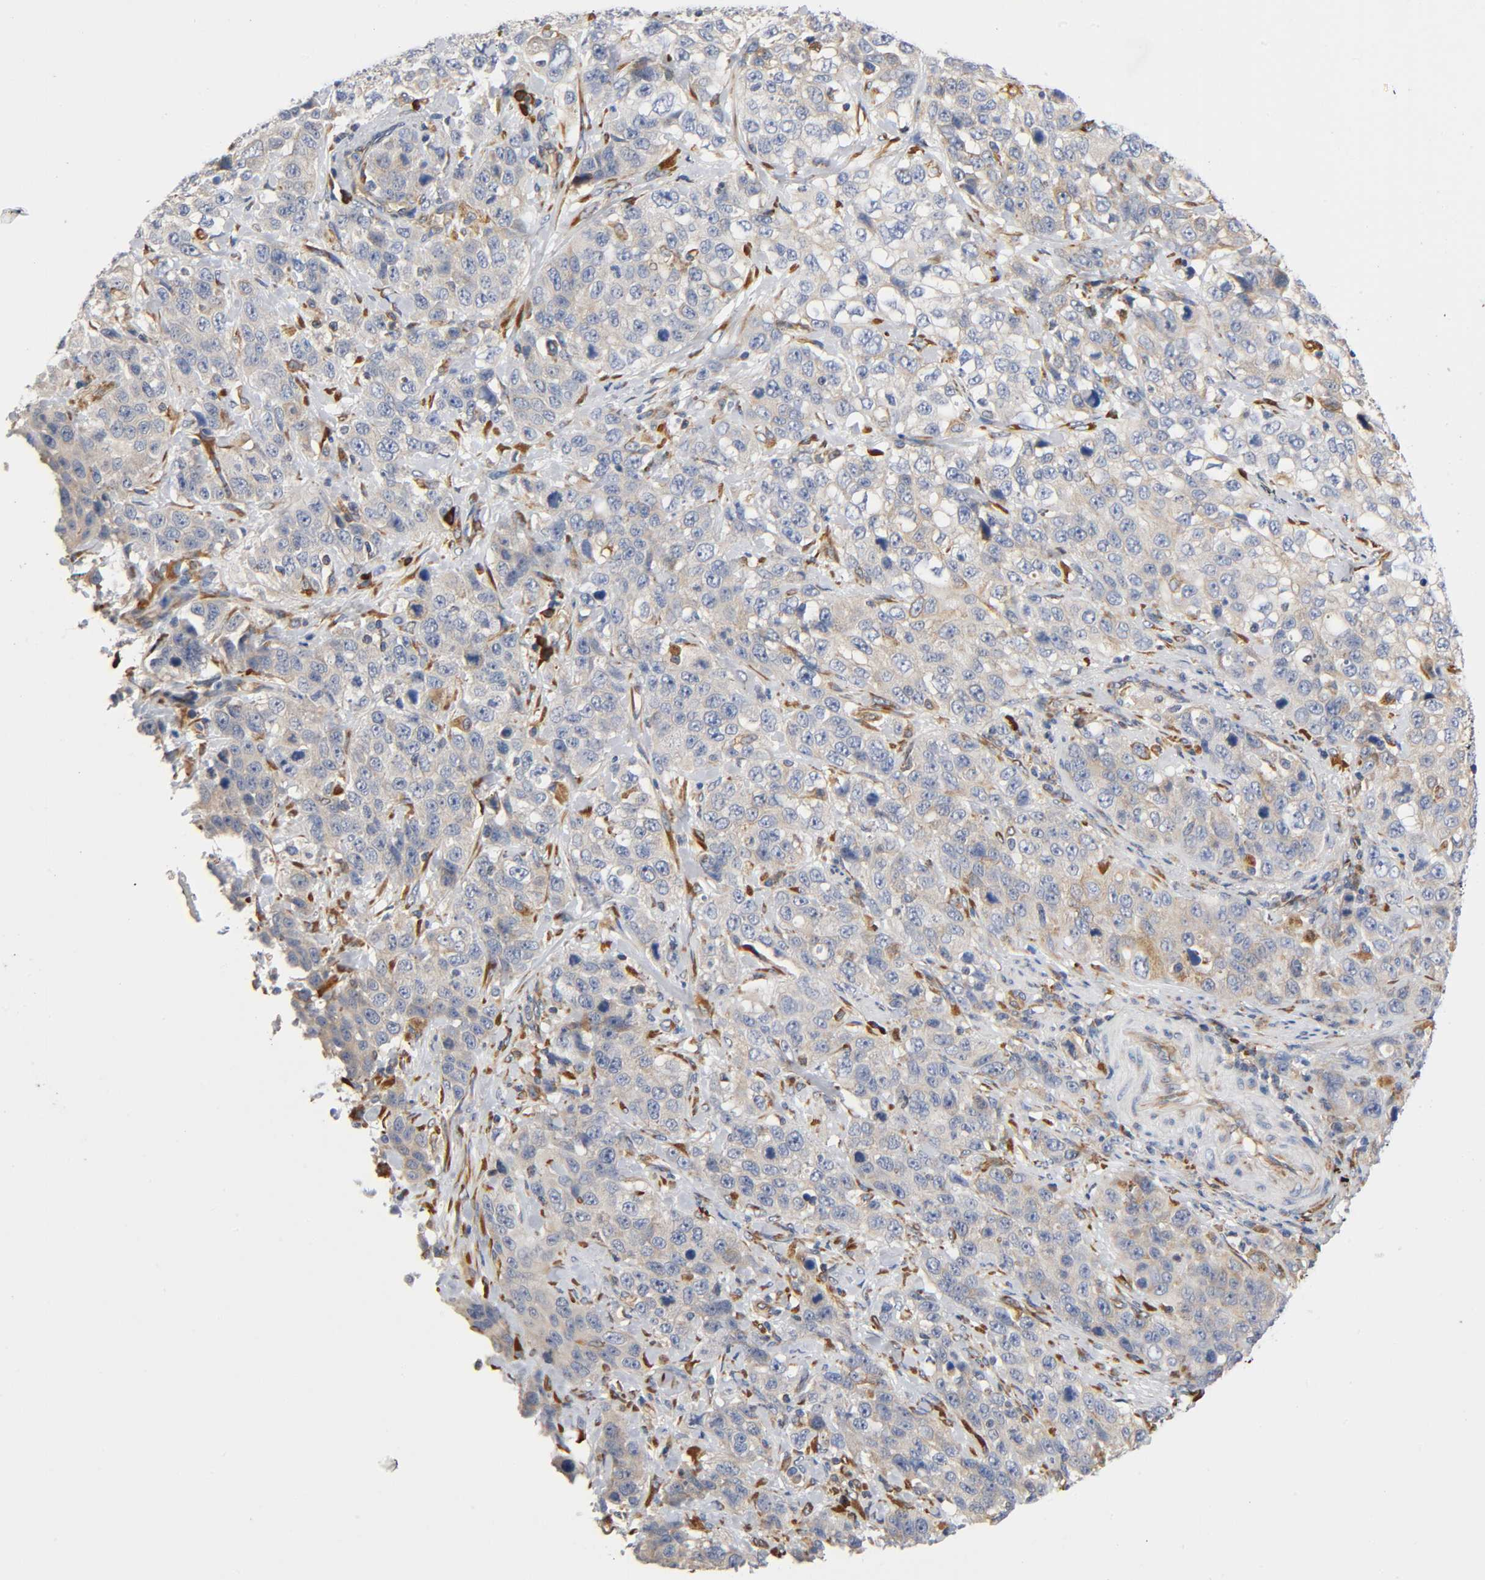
{"staining": {"intensity": "weak", "quantity": ">75%", "location": "cytoplasmic/membranous"}, "tissue": "stomach cancer", "cell_type": "Tumor cells", "image_type": "cancer", "snomed": [{"axis": "morphology", "description": "Normal tissue, NOS"}, {"axis": "morphology", "description": "Adenocarcinoma, NOS"}, {"axis": "topography", "description": "Stomach"}], "caption": "Stomach cancer (adenocarcinoma) stained with a brown dye exhibits weak cytoplasmic/membranous positive expression in about >75% of tumor cells.", "gene": "UCKL1", "patient": {"sex": "male", "age": 48}}